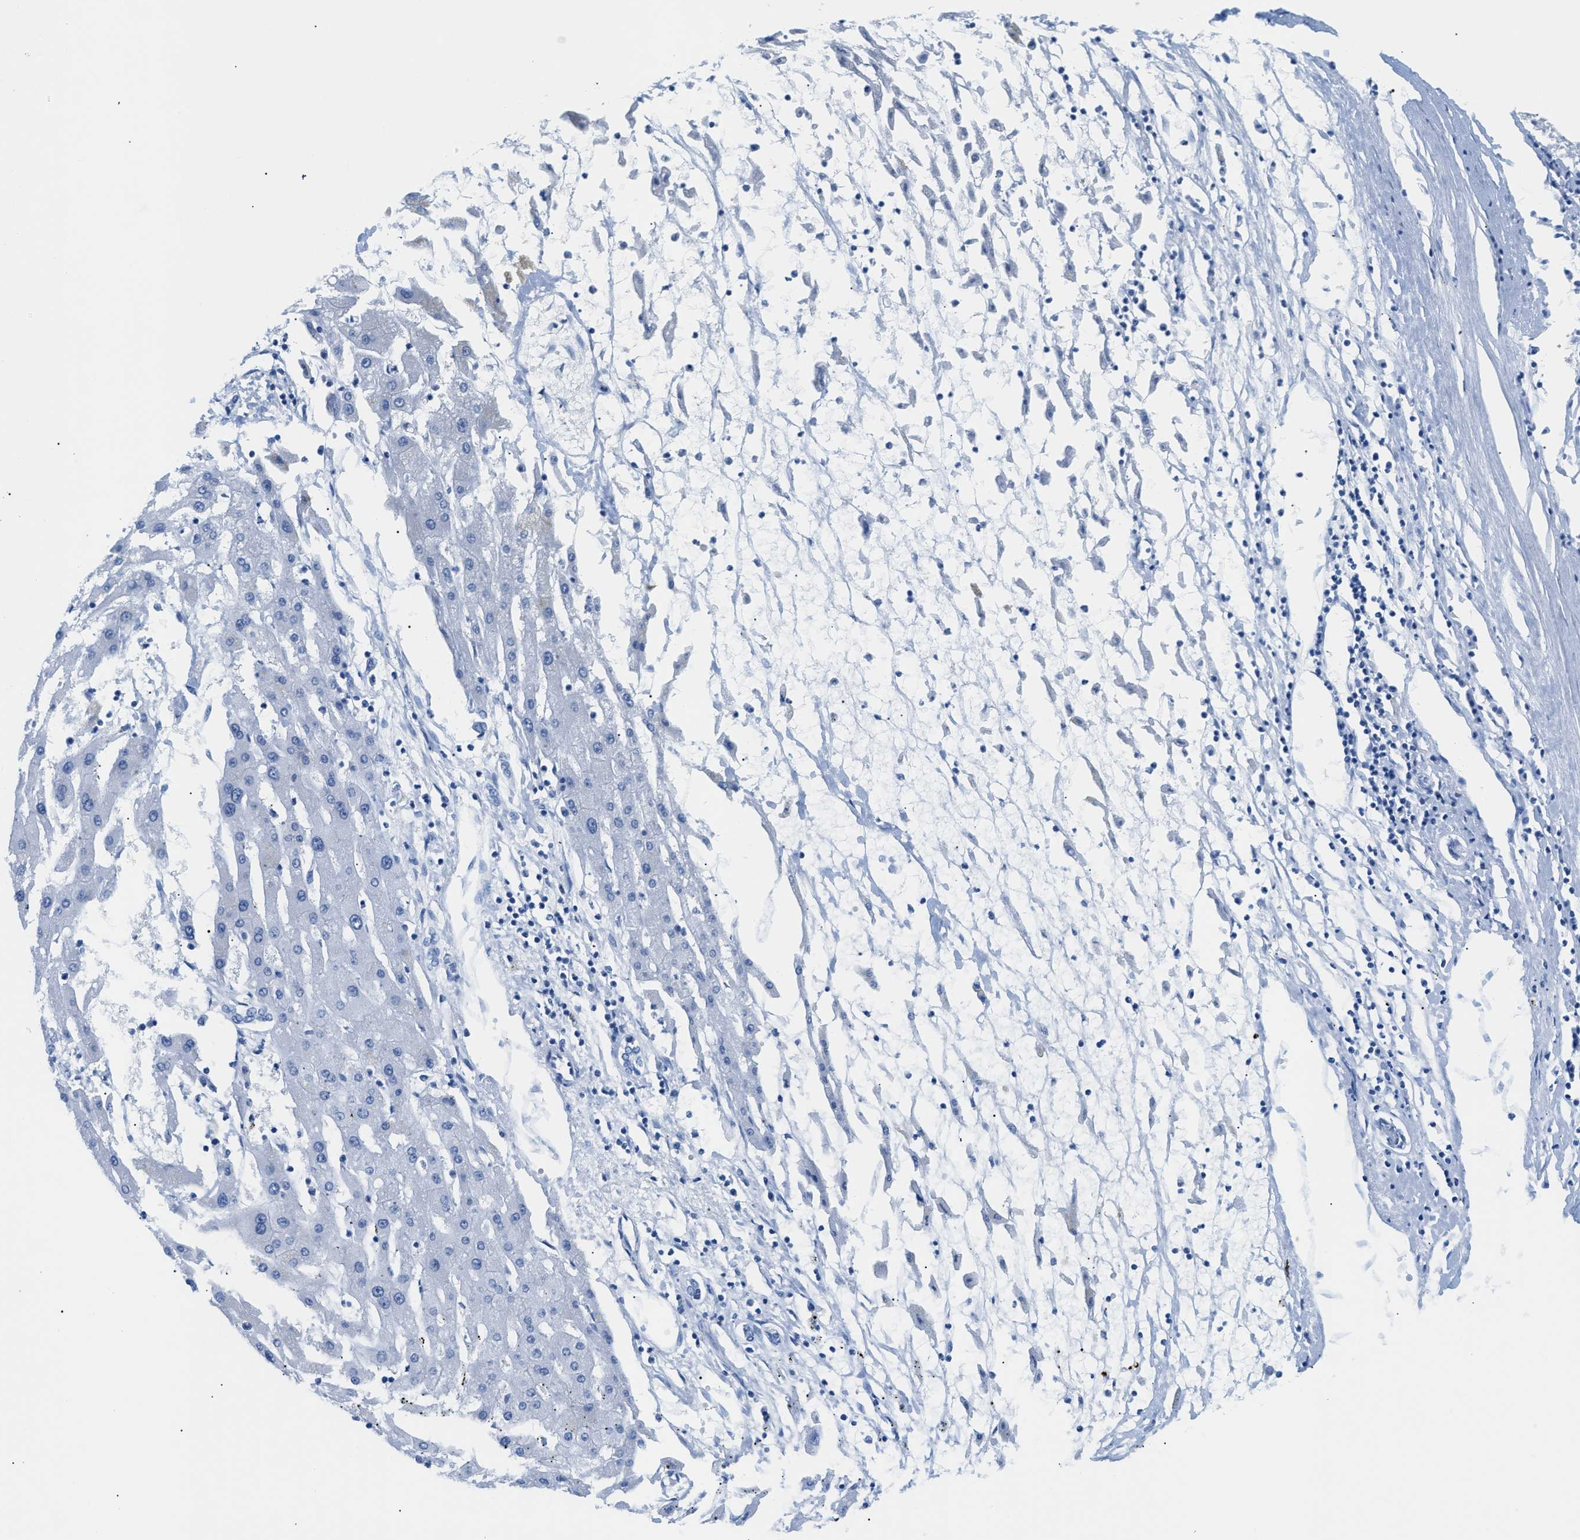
{"staining": {"intensity": "negative", "quantity": "none", "location": "none"}, "tissue": "liver cancer", "cell_type": "Tumor cells", "image_type": "cancer", "snomed": [{"axis": "morphology", "description": "Carcinoma, Hepatocellular, NOS"}, {"axis": "topography", "description": "Liver"}], "caption": "High magnification brightfield microscopy of liver cancer stained with DAB (3,3'-diaminobenzidine) (brown) and counterstained with hematoxylin (blue): tumor cells show no significant staining.", "gene": "FDCSP", "patient": {"sex": "male", "age": 72}}